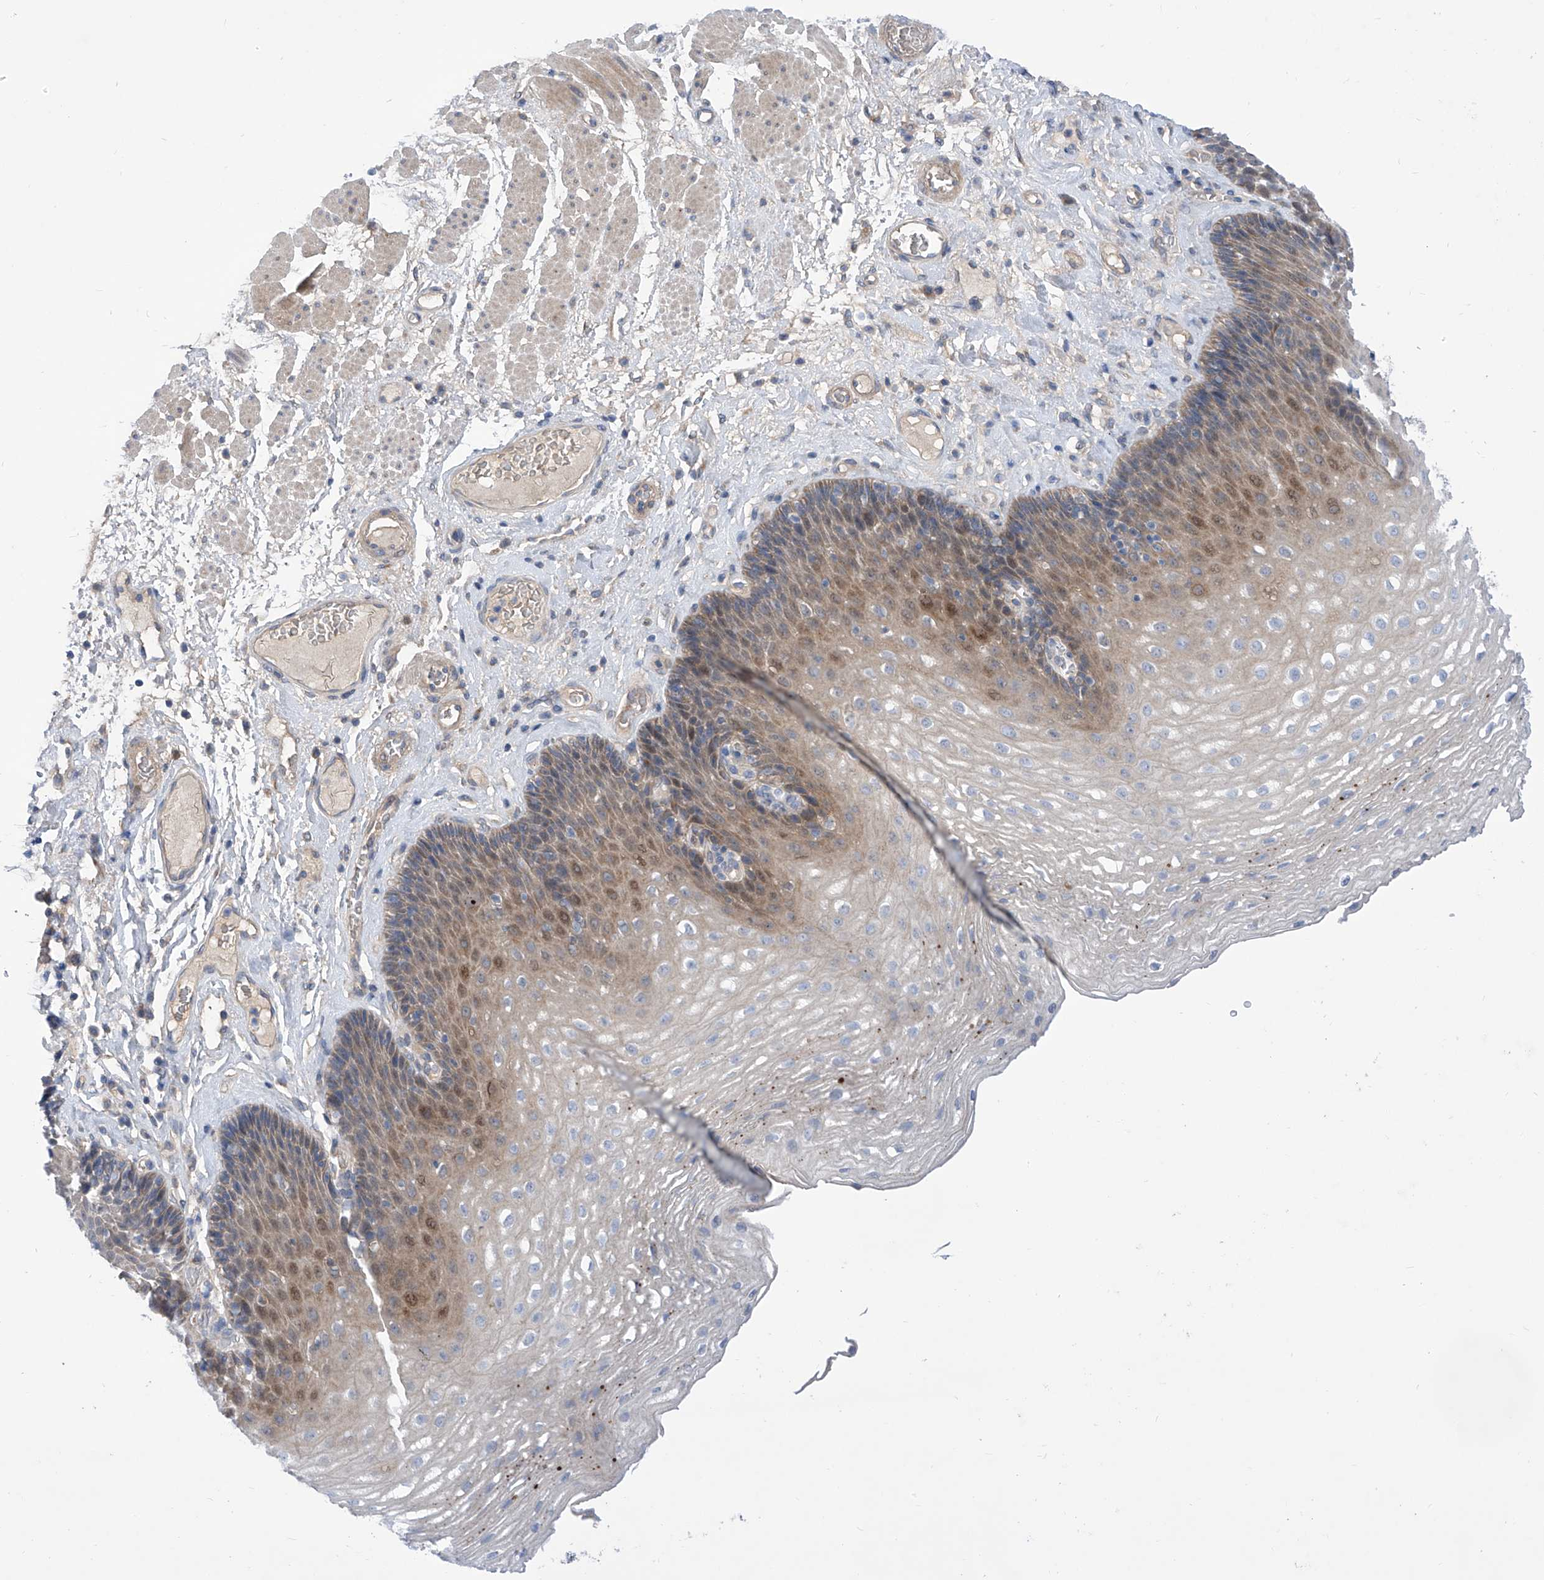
{"staining": {"intensity": "moderate", "quantity": "<25%", "location": "cytoplasmic/membranous,nuclear"}, "tissue": "esophagus", "cell_type": "Squamous epithelial cells", "image_type": "normal", "snomed": [{"axis": "morphology", "description": "Normal tissue, NOS"}, {"axis": "topography", "description": "Esophagus"}], "caption": "This histopathology image exhibits immunohistochemistry staining of unremarkable esophagus, with low moderate cytoplasmic/membranous,nuclear expression in approximately <25% of squamous epithelial cells.", "gene": "SRBD1", "patient": {"sex": "female", "age": 66}}